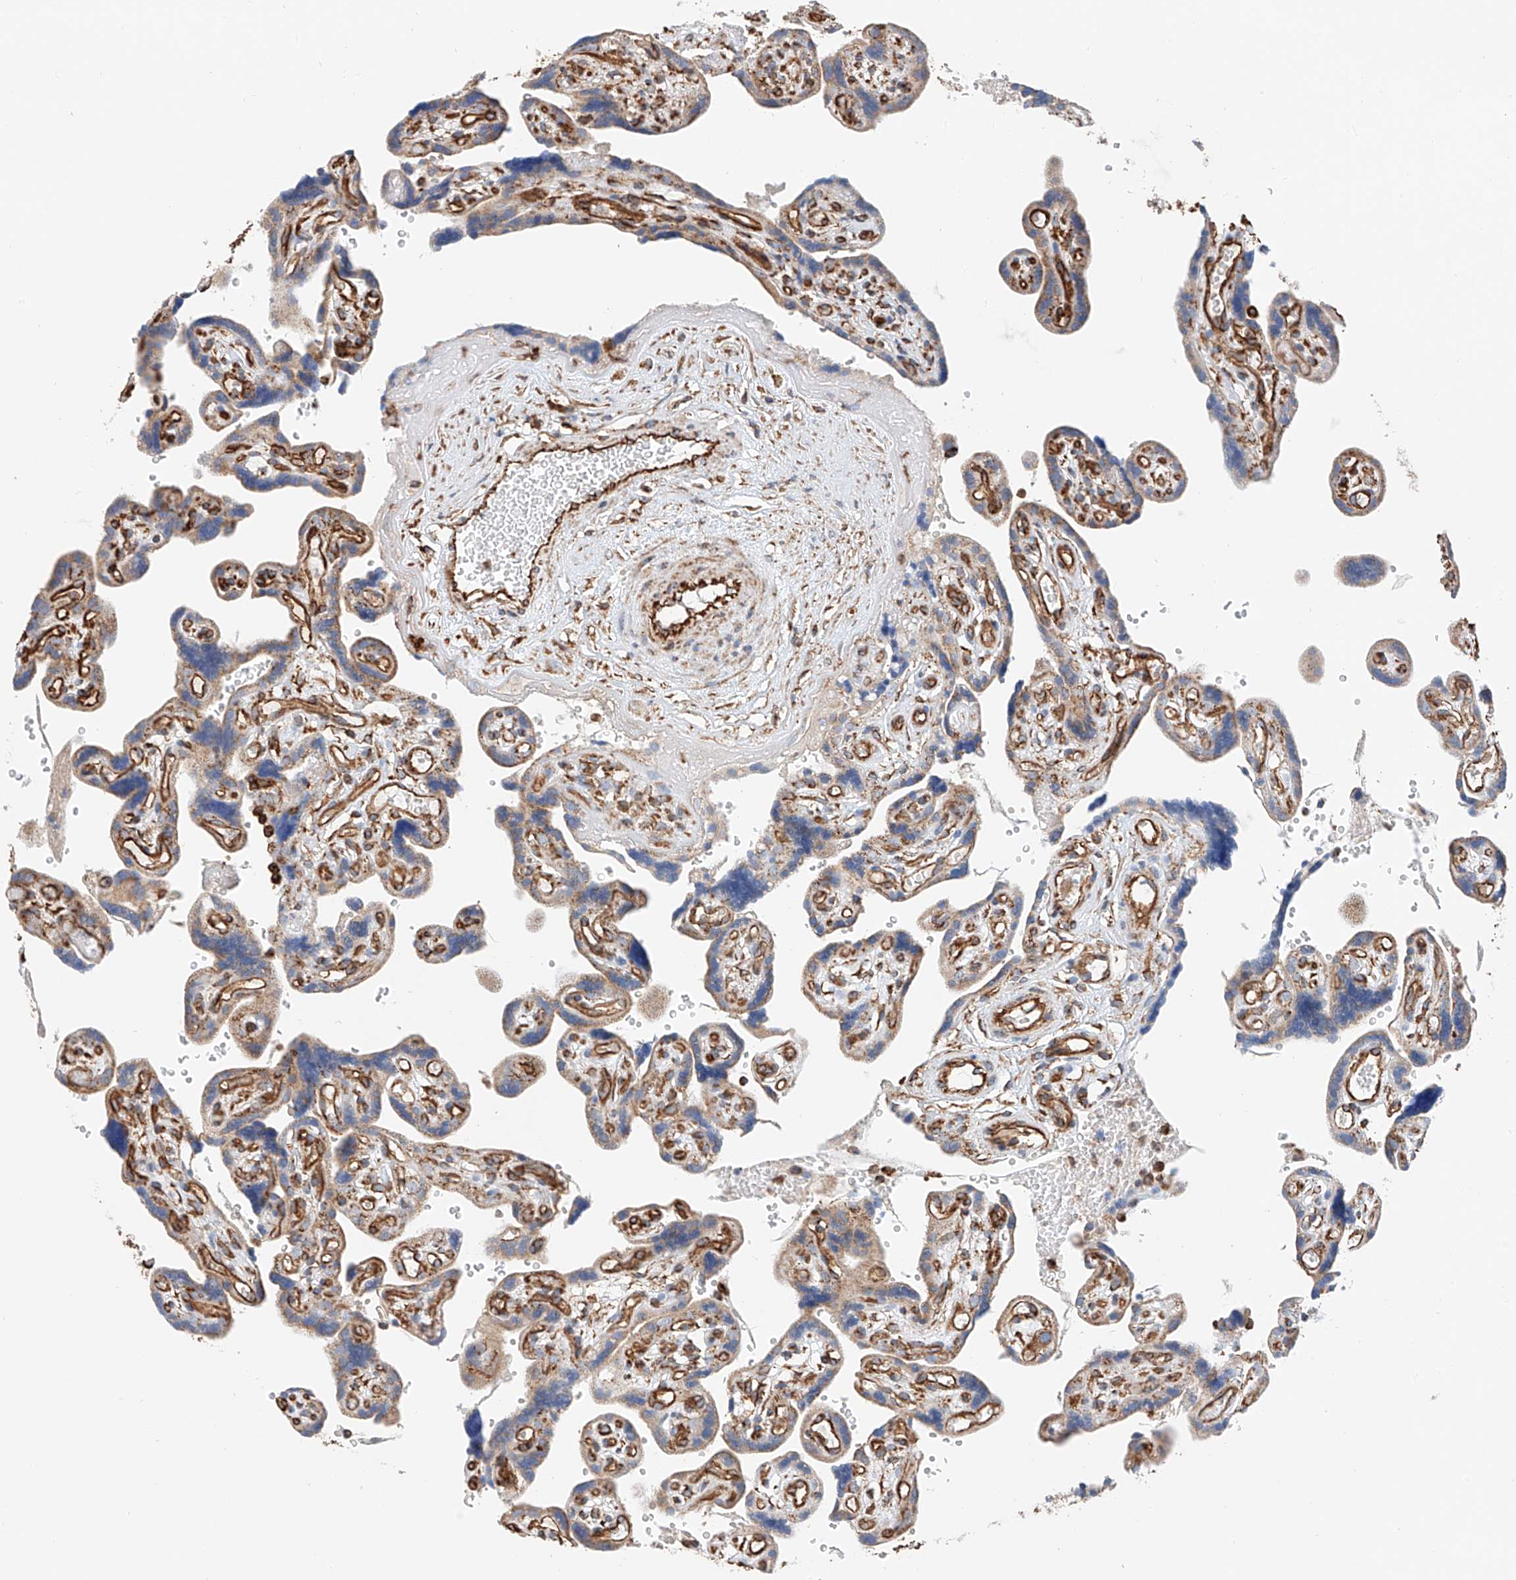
{"staining": {"intensity": "strong", "quantity": ">75%", "location": "cytoplasmic/membranous"}, "tissue": "placenta", "cell_type": "Decidual cells", "image_type": "normal", "snomed": [{"axis": "morphology", "description": "Normal tissue, NOS"}, {"axis": "topography", "description": "Placenta"}], "caption": "This photomicrograph displays IHC staining of unremarkable placenta, with high strong cytoplasmic/membranous staining in about >75% of decidual cells.", "gene": "NDUFV3", "patient": {"sex": "female", "age": 30}}